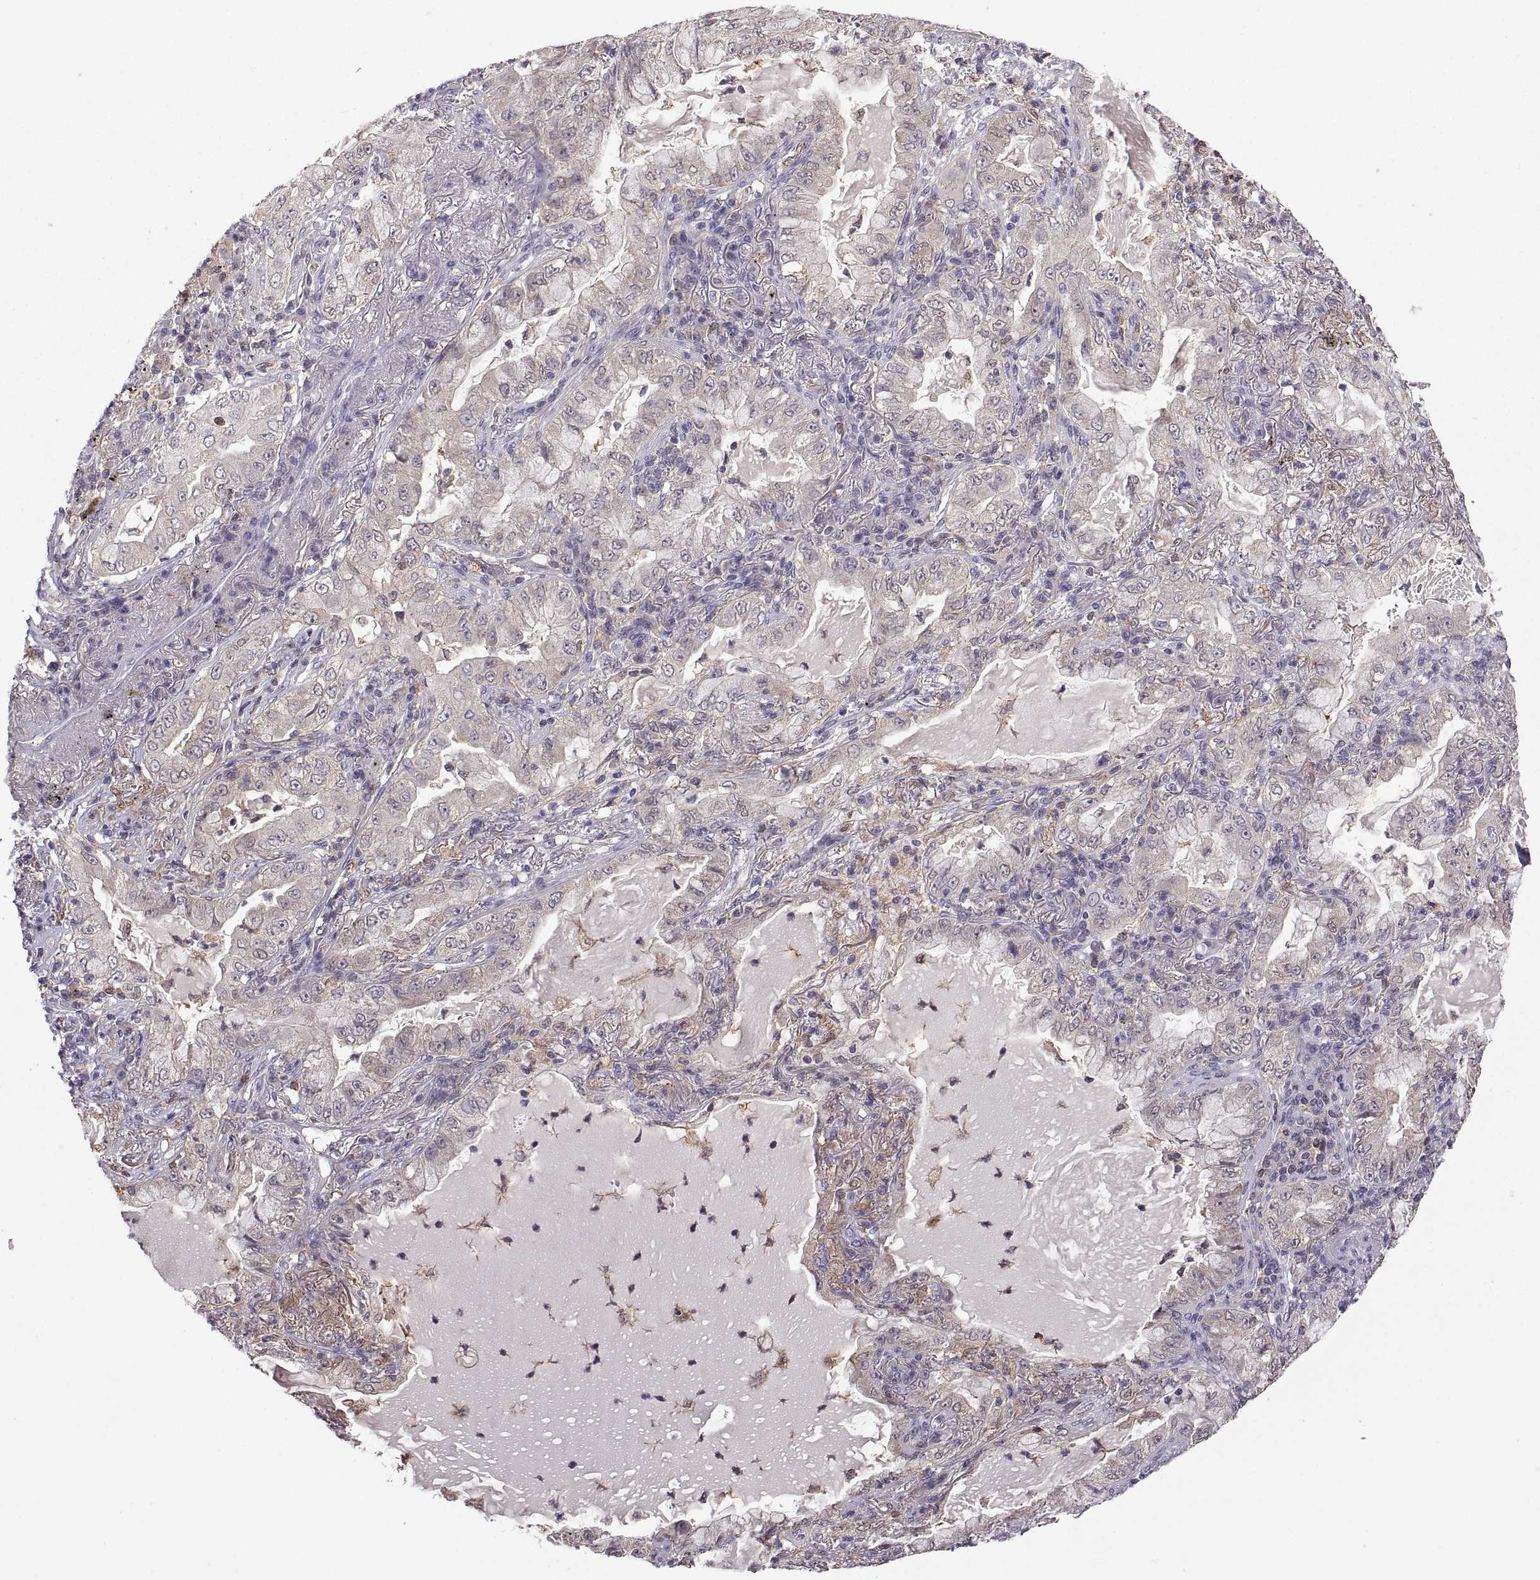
{"staining": {"intensity": "negative", "quantity": "none", "location": "none"}, "tissue": "lung cancer", "cell_type": "Tumor cells", "image_type": "cancer", "snomed": [{"axis": "morphology", "description": "Adenocarcinoma, NOS"}, {"axis": "topography", "description": "Lung"}], "caption": "Immunohistochemical staining of human lung cancer (adenocarcinoma) demonstrates no significant positivity in tumor cells.", "gene": "FGF9", "patient": {"sex": "female", "age": 73}}